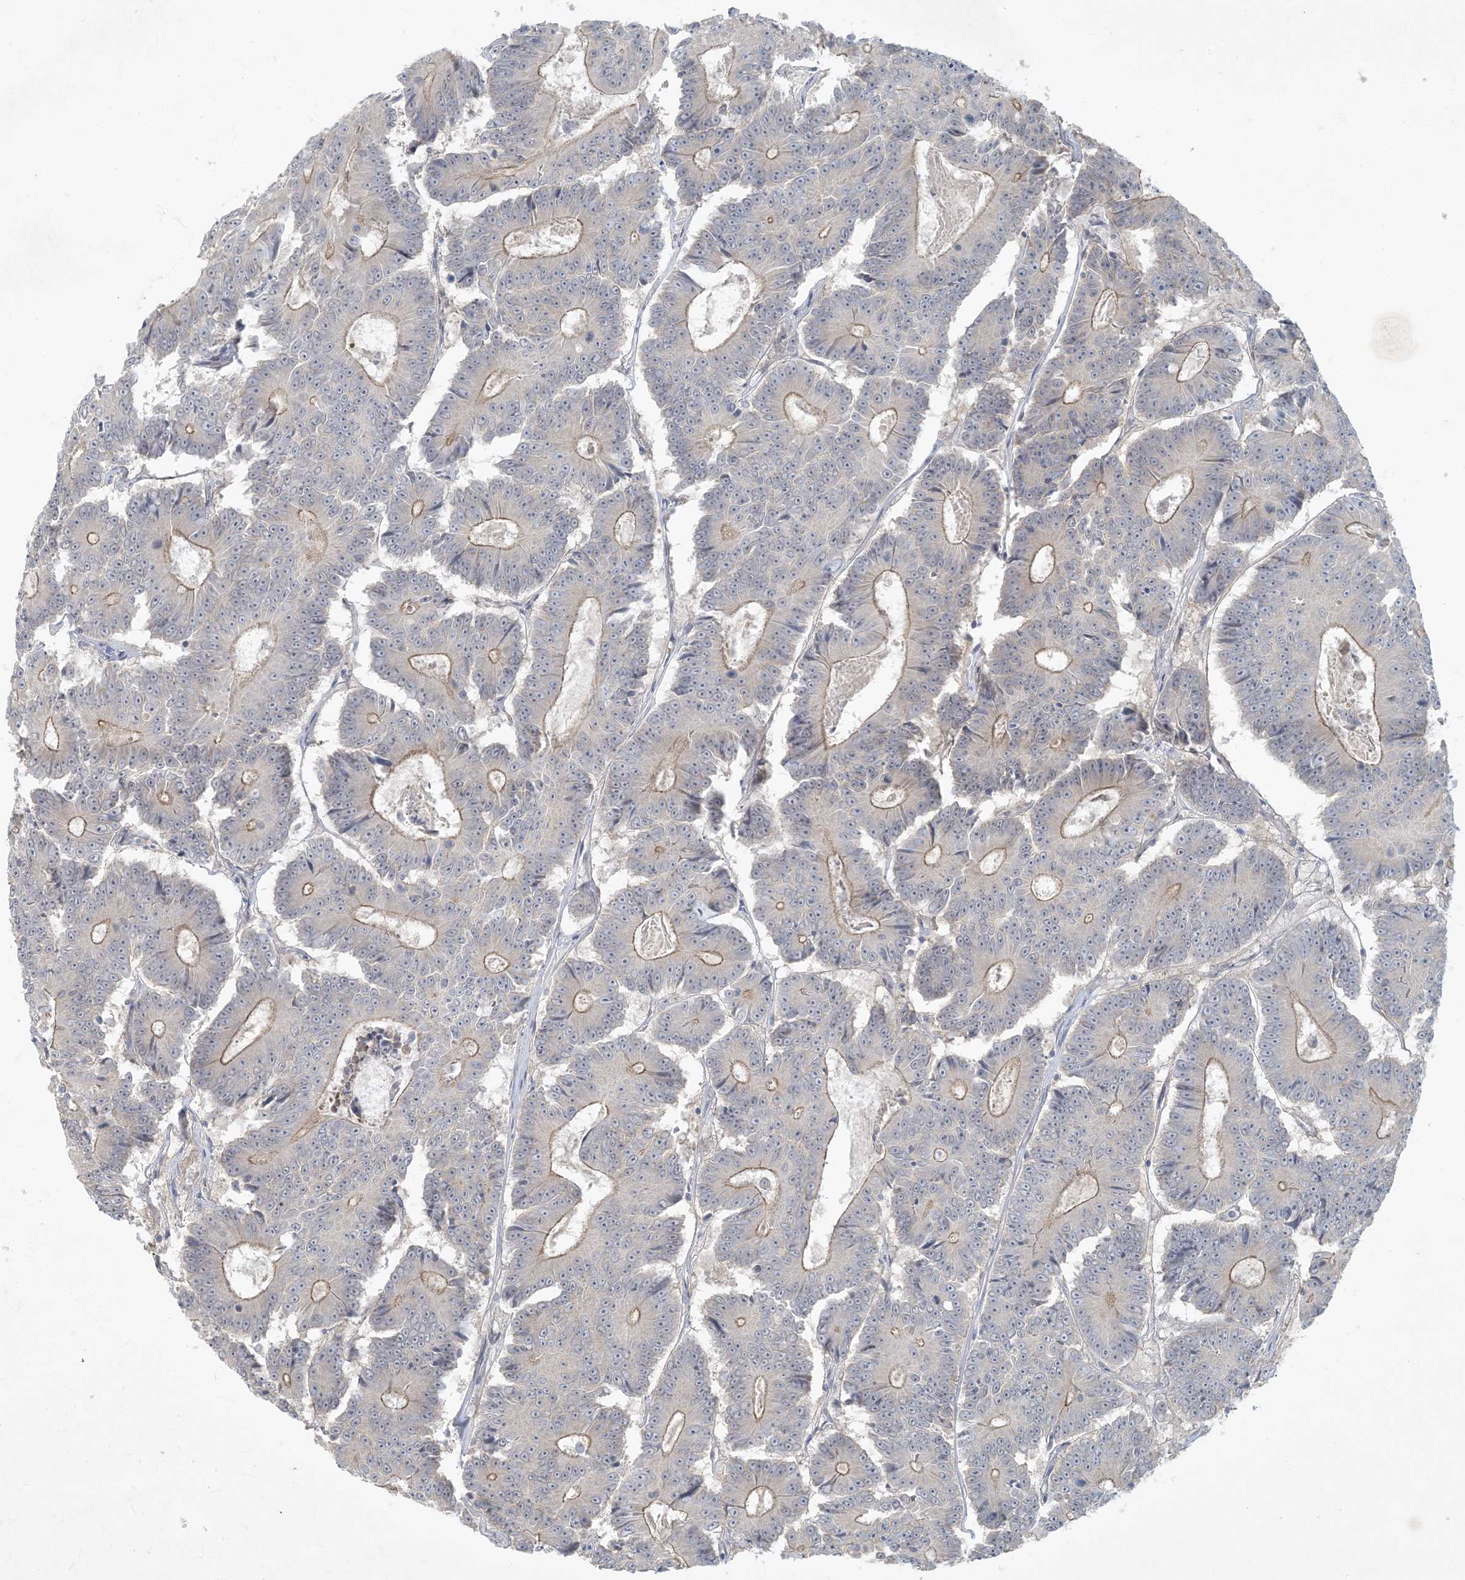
{"staining": {"intensity": "moderate", "quantity": "<25%", "location": "cytoplasmic/membranous"}, "tissue": "colorectal cancer", "cell_type": "Tumor cells", "image_type": "cancer", "snomed": [{"axis": "morphology", "description": "Adenocarcinoma, NOS"}, {"axis": "topography", "description": "Colon"}], "caption": "Tumor cells display low levels of moderate cytoplasmic/membranous staining in approximately <25% of cells in human colorectal cancer (adenocarcinoma).", "gene": "BCORL1", "patient": {"sex": "male", "age": 83}}